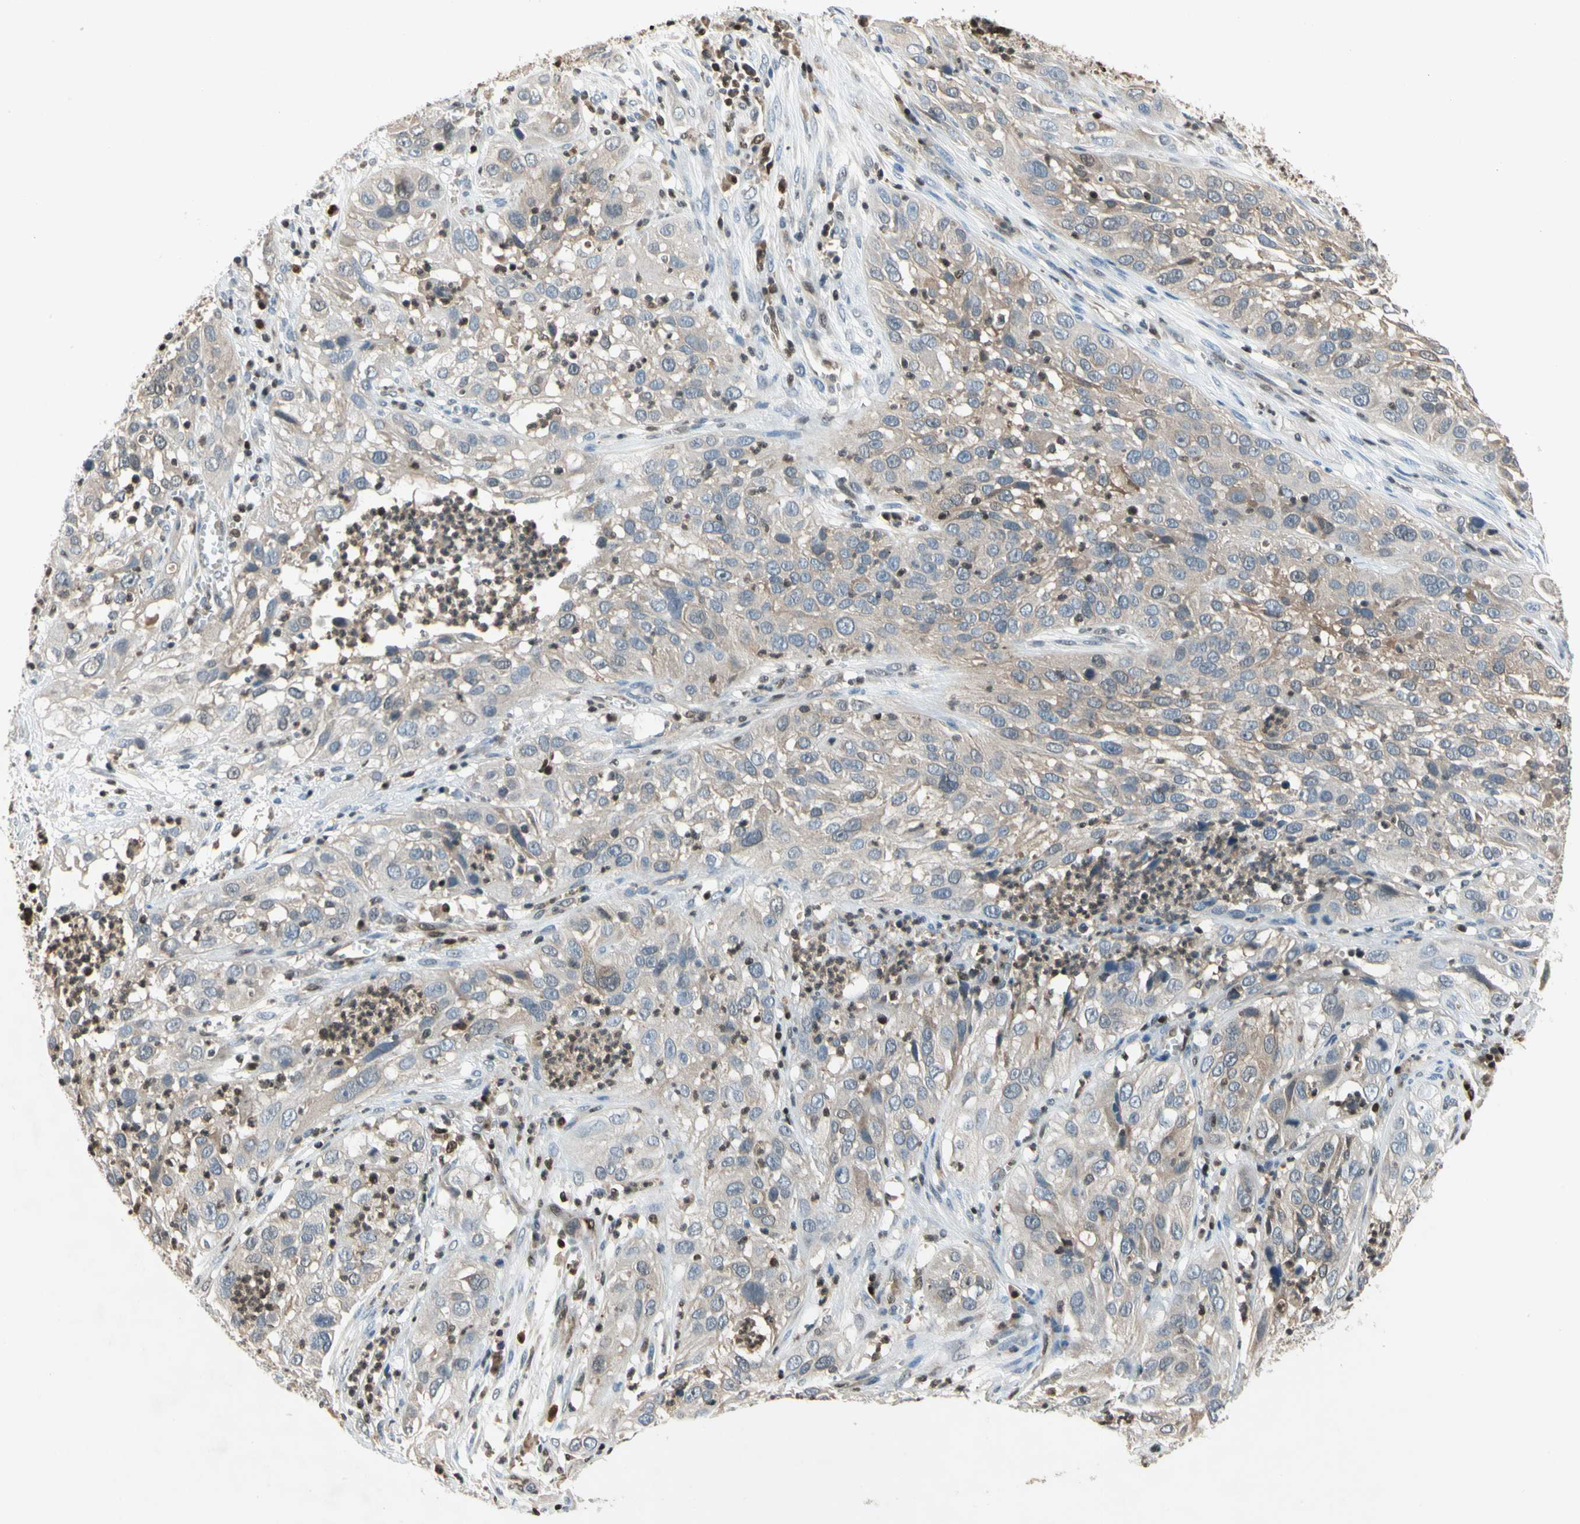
{"staining": {"intensity": "negative", "quantity": "none", "location": "none"}, "tissue": "cervical cancer", "cell_type": "Tumor cells", "image_type": "cancer", "snomed": [{"axis": "morphology", "description": "Squamous cell carcinoma, NOS"}, {"axis": "topography", "description": "Cervix"}], "caption": "A high-resolution image shows IHC staining of cervical cancer, which displays no significant expression in tumor cells.", "gene": "GSR", "patient": {"sex": "female", "age": 32}}